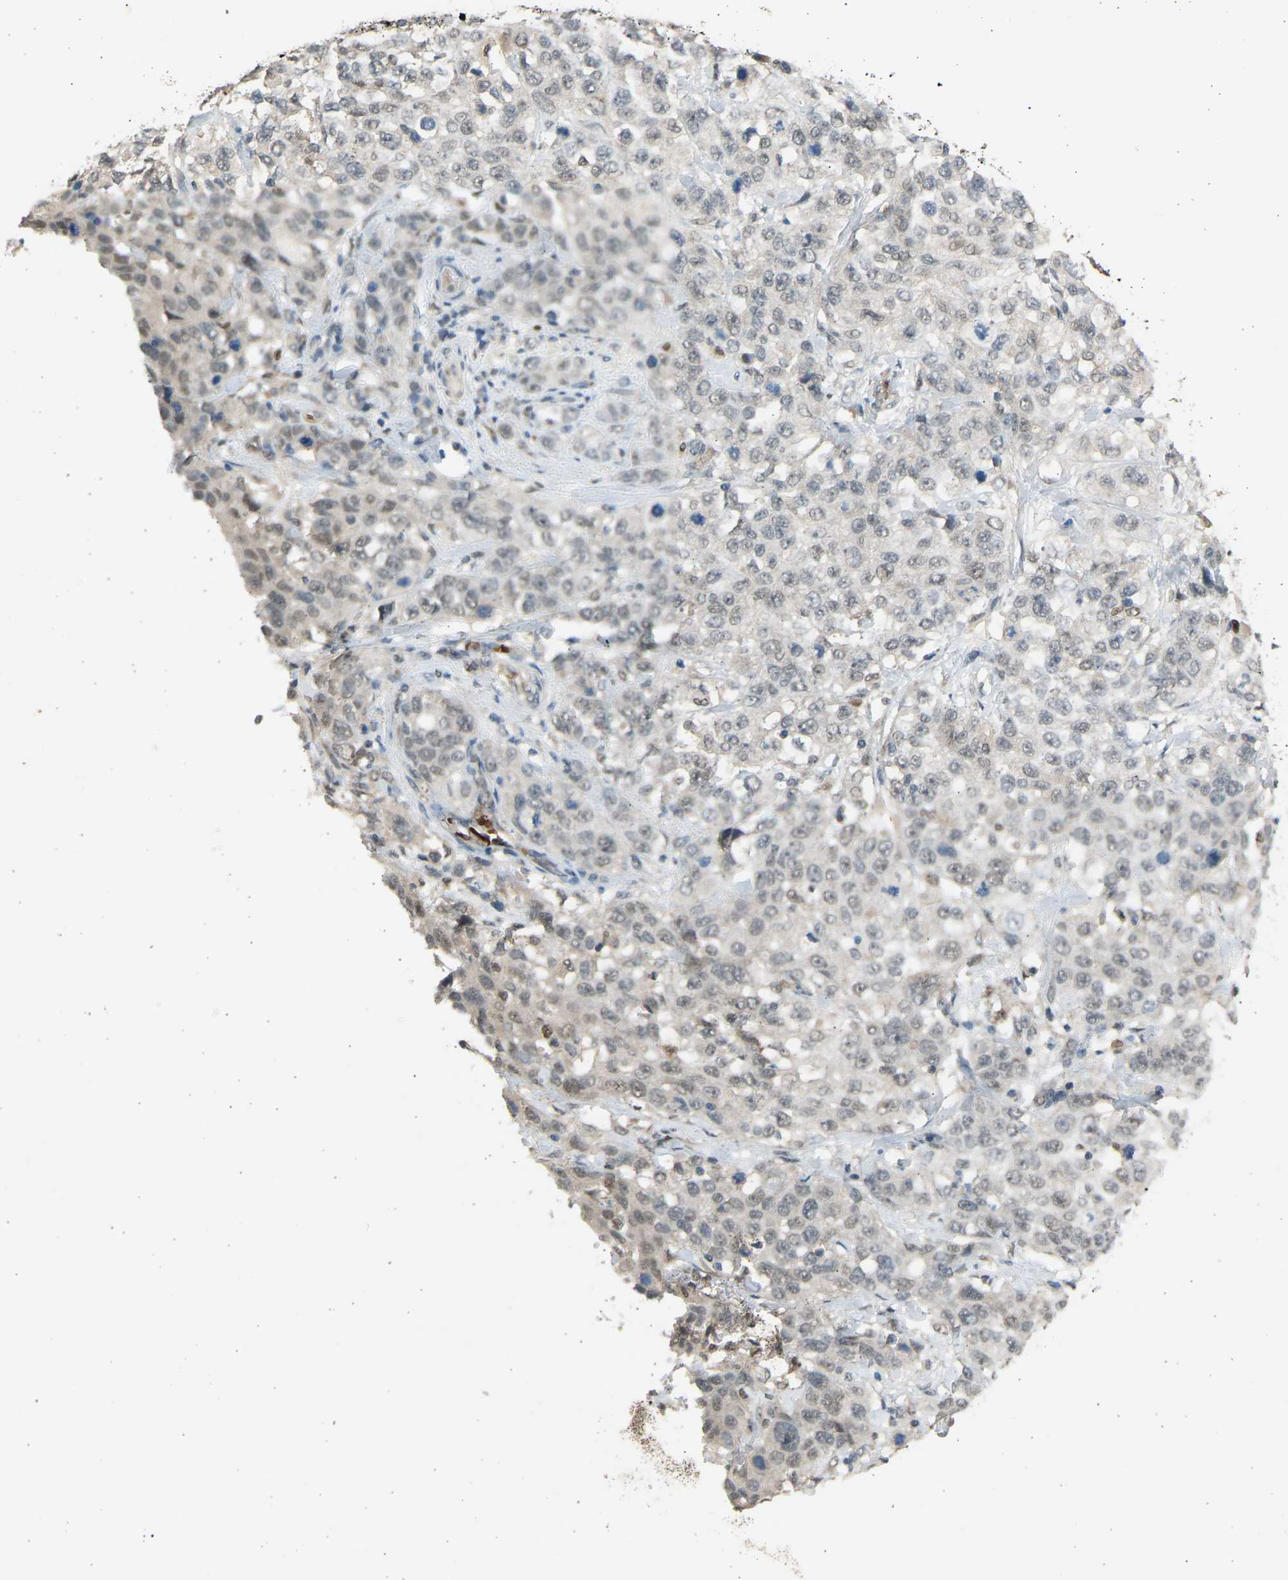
{"staining": {"intensity": "weak", "quantity": "<25%", "location": "cytoplasmic/membranous"}, "tissue": "stomach cancer", "cell_type": "Tumor cells", "image_type": "cancer", "snomed": [{"axis": "morphology", "description": "Normal tissue, NOS"}, {"axis": "morphology", "description": "Adenocarcinoma, NOS"}, {"axis": "topography", "description": "Stomach"}], "caption": "A micrograph of human stomach cancer (adenocarcinoma) is negative for staining in tumor cells.", "gene": "BIRC2", "patient": {"sex": "male", "age": 48}}